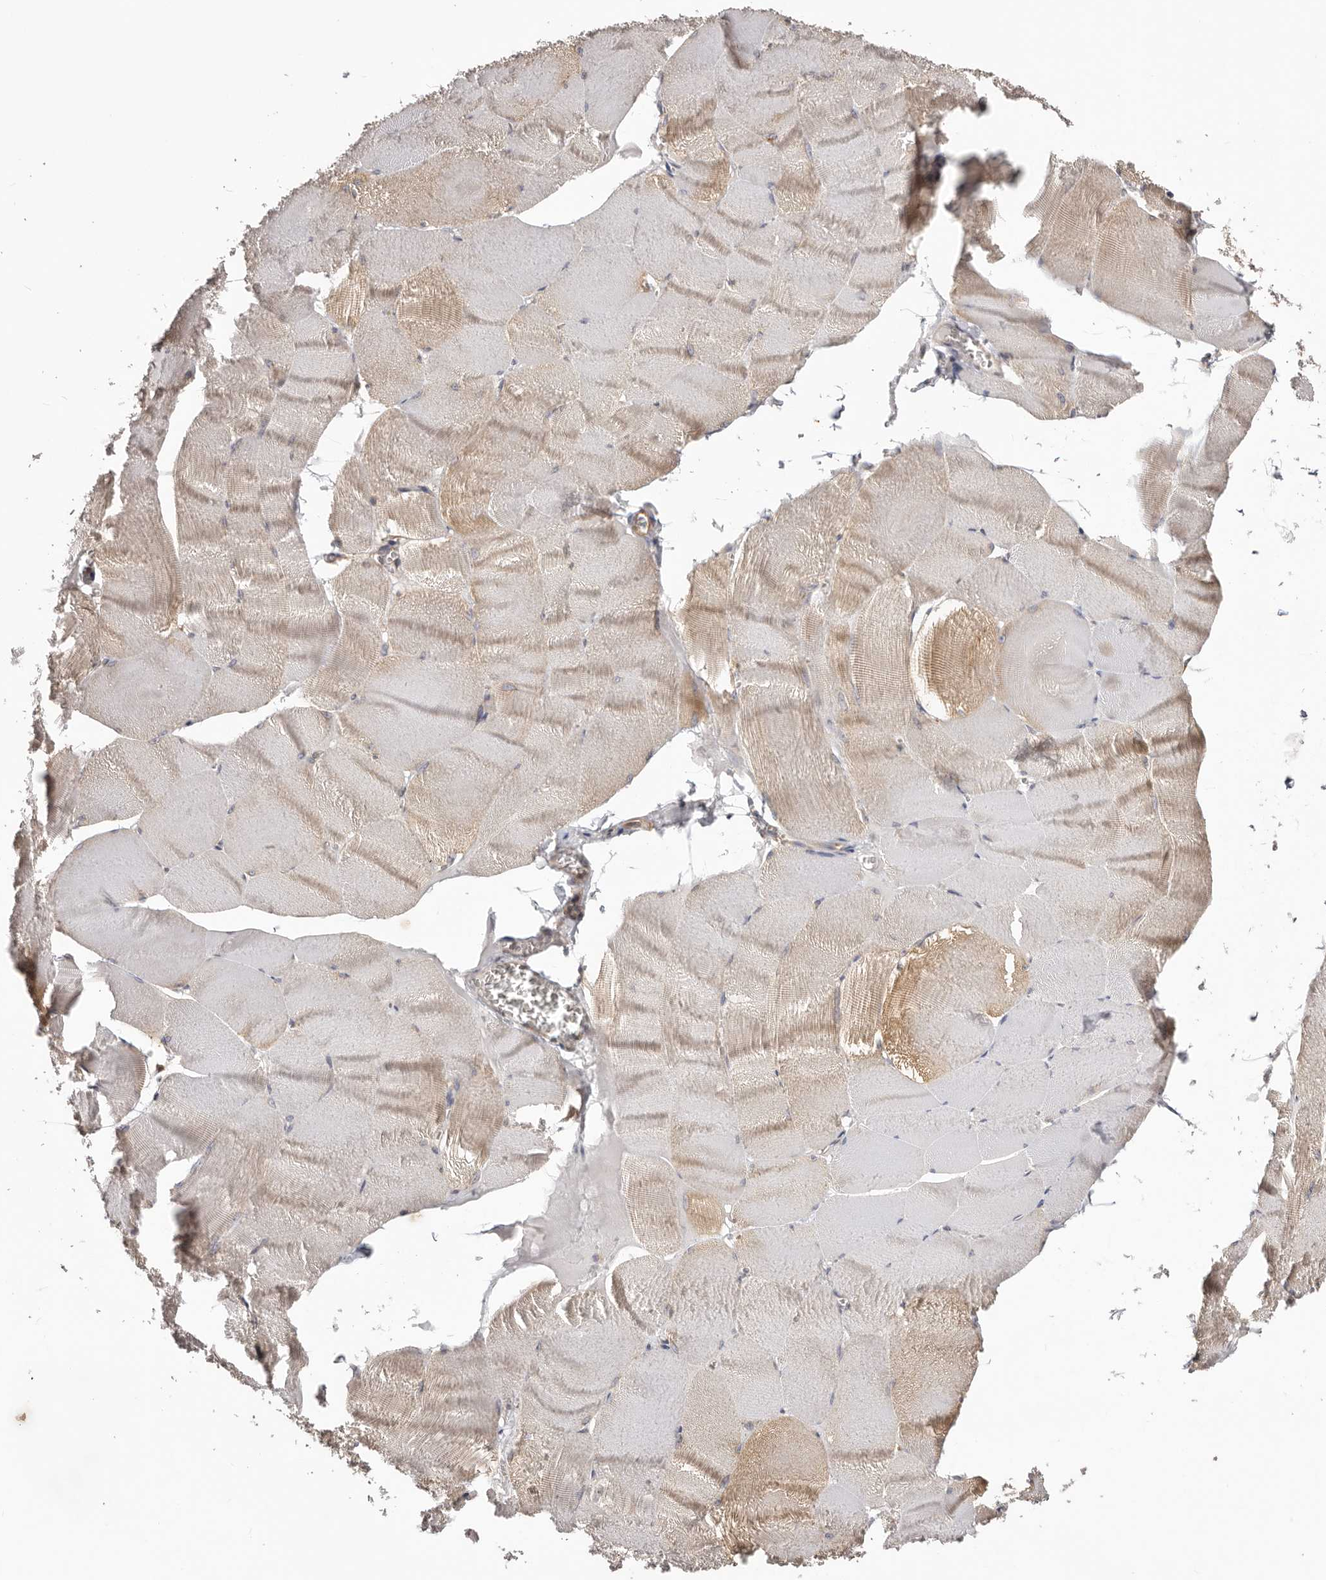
{"staining": {"intensity": "weak", "quantity": "25%-75%", "location": "cytoplasmic/membranous"}, "tissue": "skeletal muscle", "cell_type": "Myocytes", "image_type": "normal", "snomed": [{"axis": "morphology", "description": "Normal tissue, NOS"}, {"axis": "morphology", "description": "Basal cell carcinoma"}, {"axis": "topography", "description": "Skeletal muscle"}], "caption": "The image demonstrates a brown stain indicating the presence of a protein in the cytoplasmic/membranous of myocytes in skeletal muscle. Ihc stains the protein of interest in brown and the nuclei are stained blue.", "gene": "EPRS1", "patient": {"sex": "female", "age": 64}}